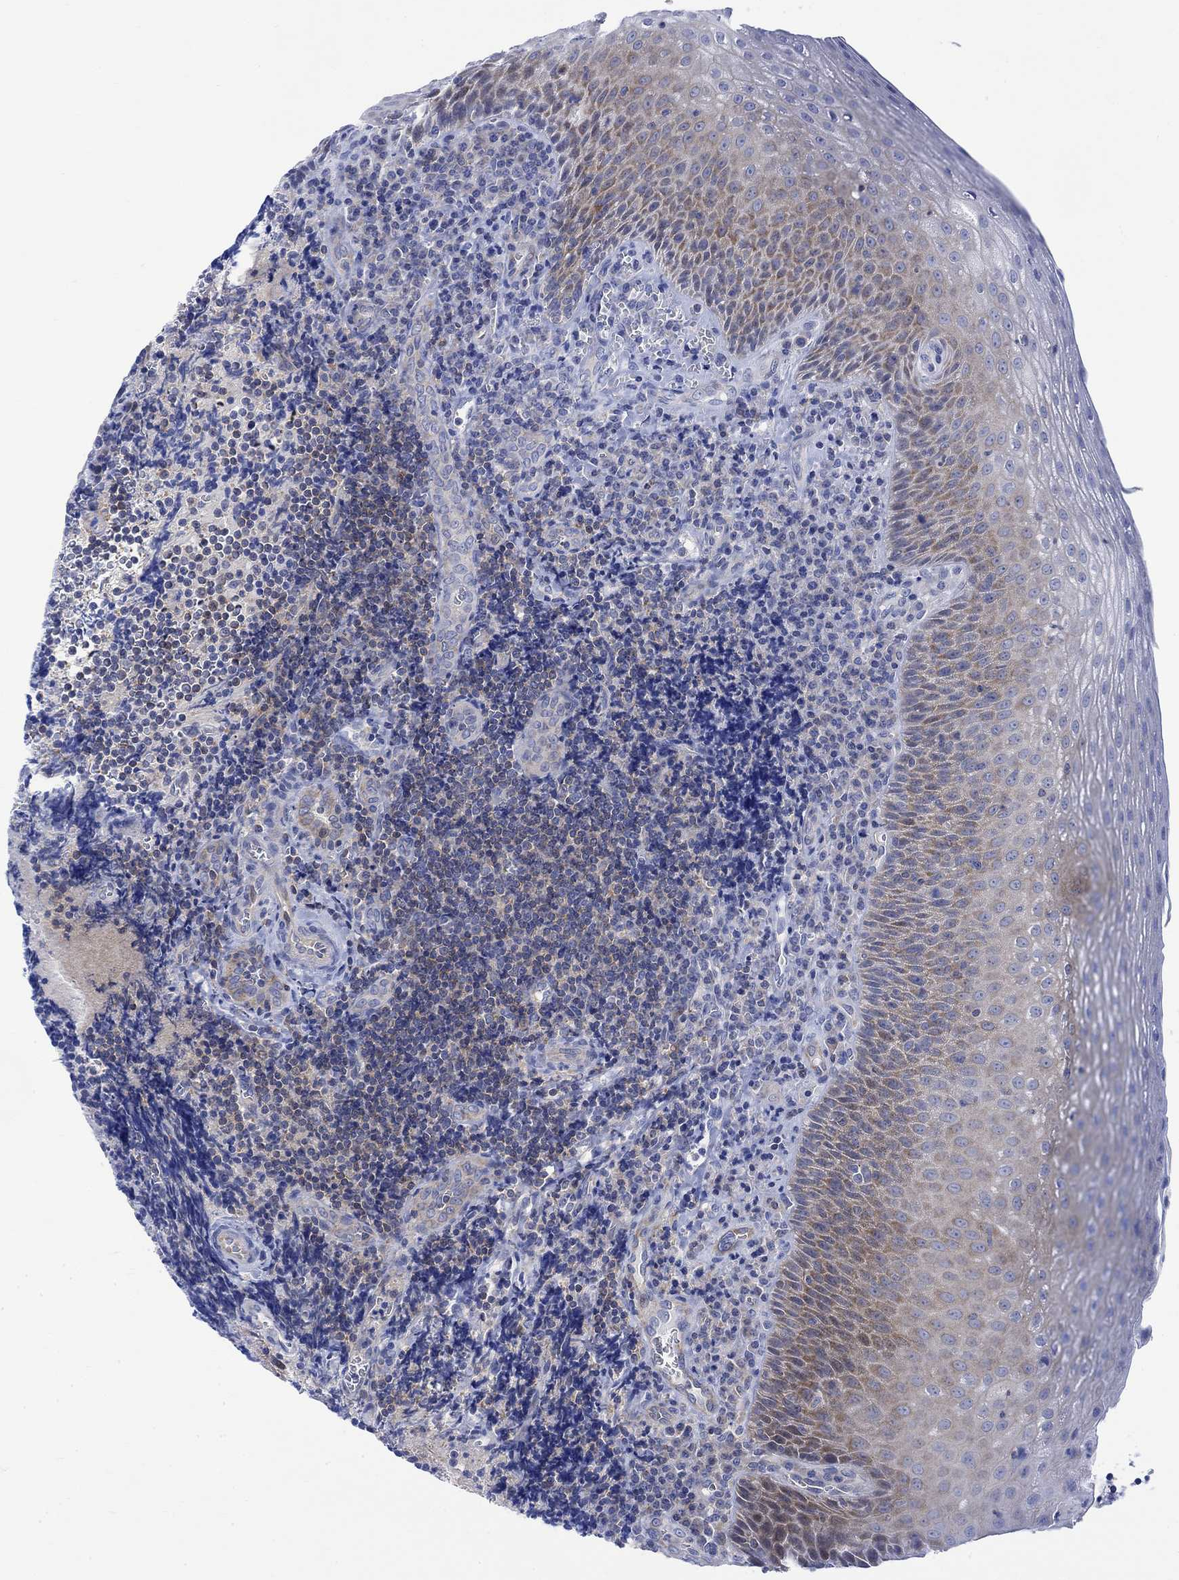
{"staining": {"intensity": "negative", "quantity": "none", "location": "none"}, "tissue": "tonsil", "cell_type": "Germinal center cells", "image_type": "normal", "snomed": [{"axis": "morphology", "description": "Normal tissue, NOS"}, {"axis": "morphology", "description": "Inflammation, NOS"}, {"axis": "topography", "description": "Tonsil"}], "caption": "DAB (3,3'-diaminobenzidine) immunohistochemical staining of normal human tonsil exhibits no significant expression in germinal center cells.", "gene": "ARSK", "patient": {"sex": "female", "age": 31}}